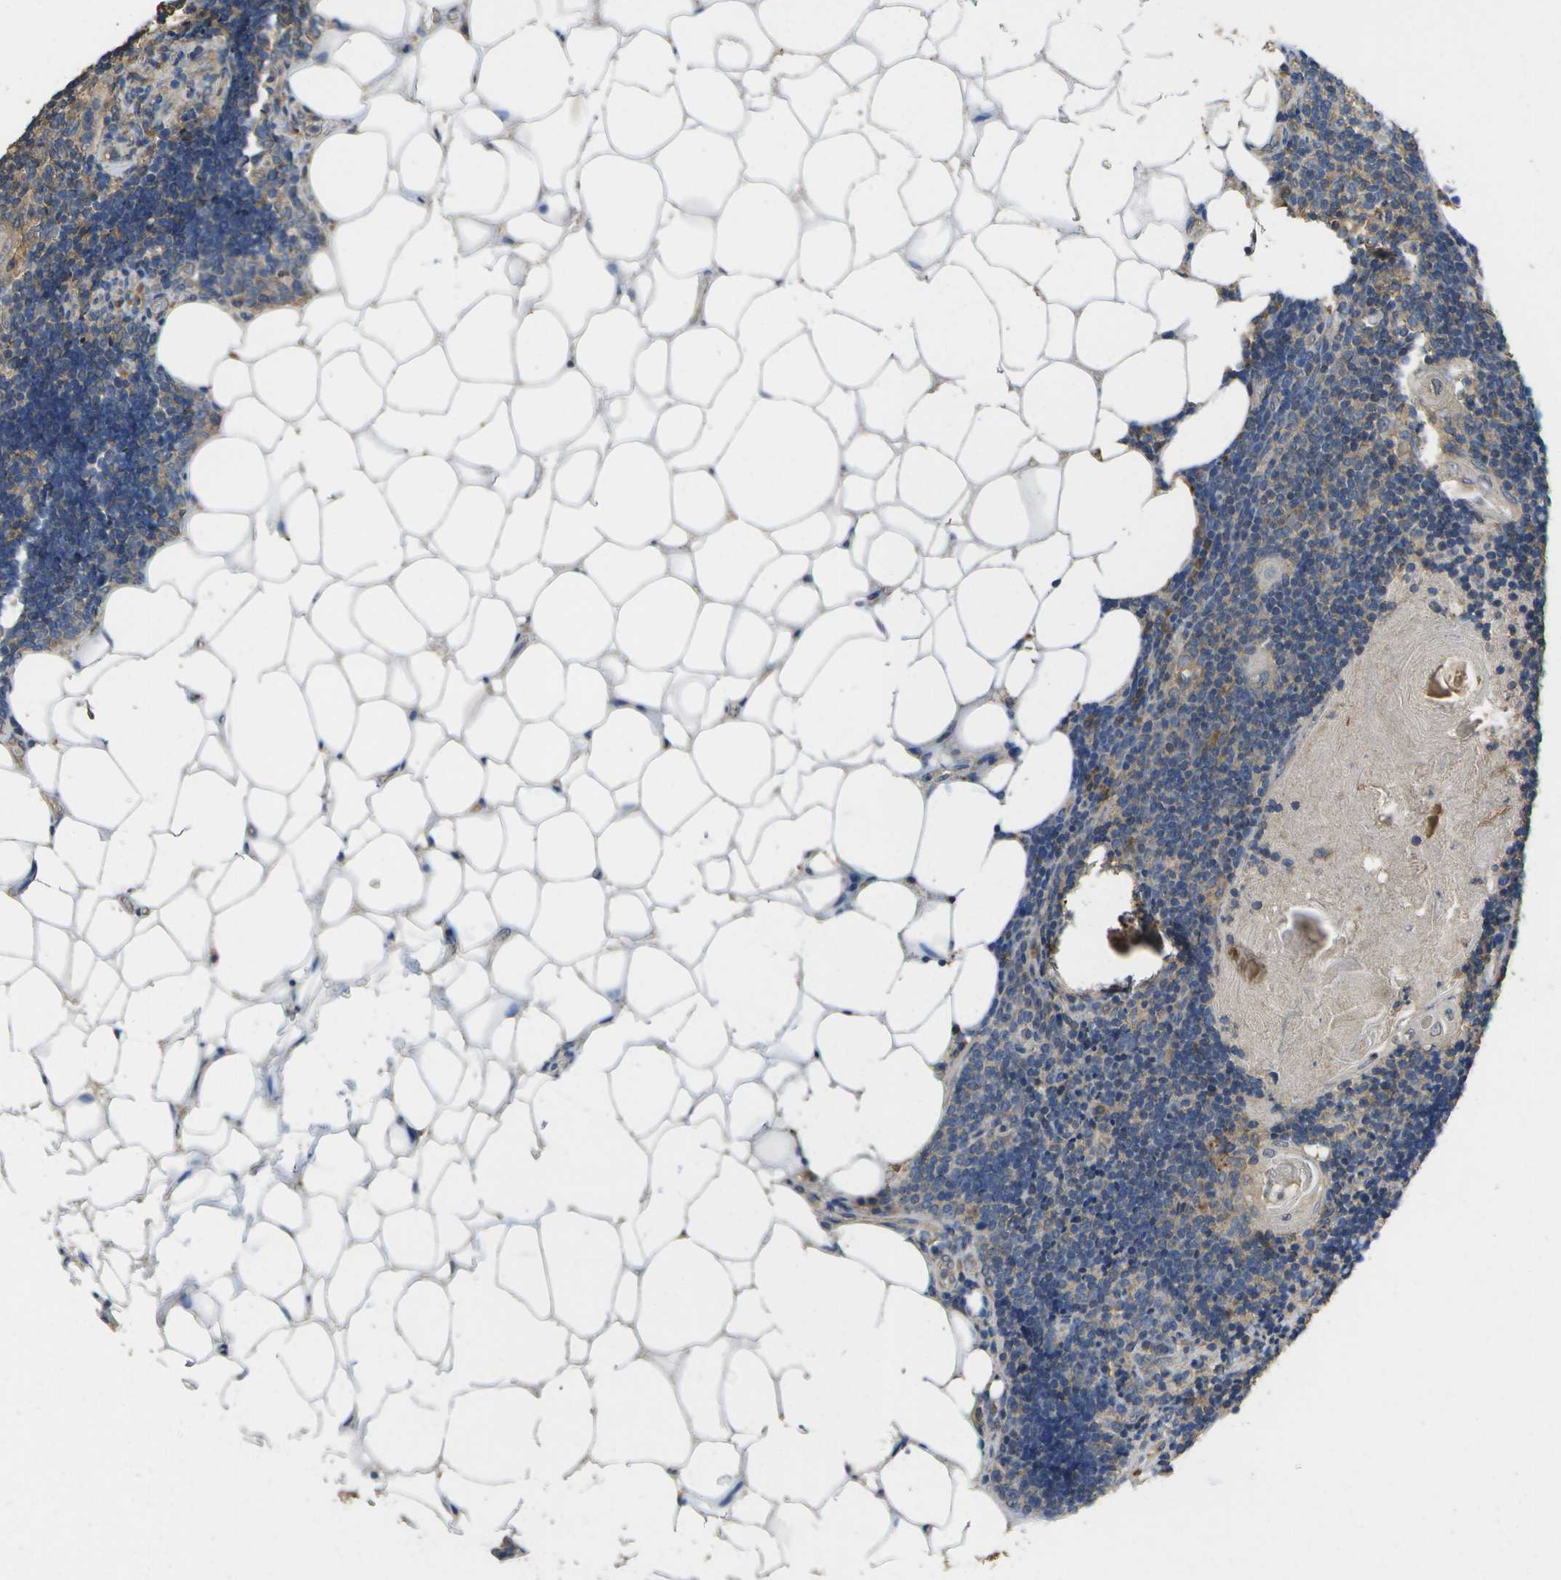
{"staining": {"intensity": "weak", "quantity": ">75%", "location": "cytoplasmic/membranous"}, "tissue": "lymph node", "cell_type": "Germinal center cells", "image_type": "normal", "snomed": [{"axis": "morphology", "description": "Normal tissue, NOS"}, {"axis": "topography", "description": "Lymph node"}], "caption": "Unremarkable lymph node demonstrates weak cytoplasmic/membranous staining in approximately >75% of germinal center cells, visualized by immunohistochemistry. (Stains: DAB (3,3'-diaminobenzidine) in brown, nuclei in blue, Microscopy: brightfield microscopy at high magnification).", "gene": "SACS", "patient": {"sex": "male", "age": 33}}